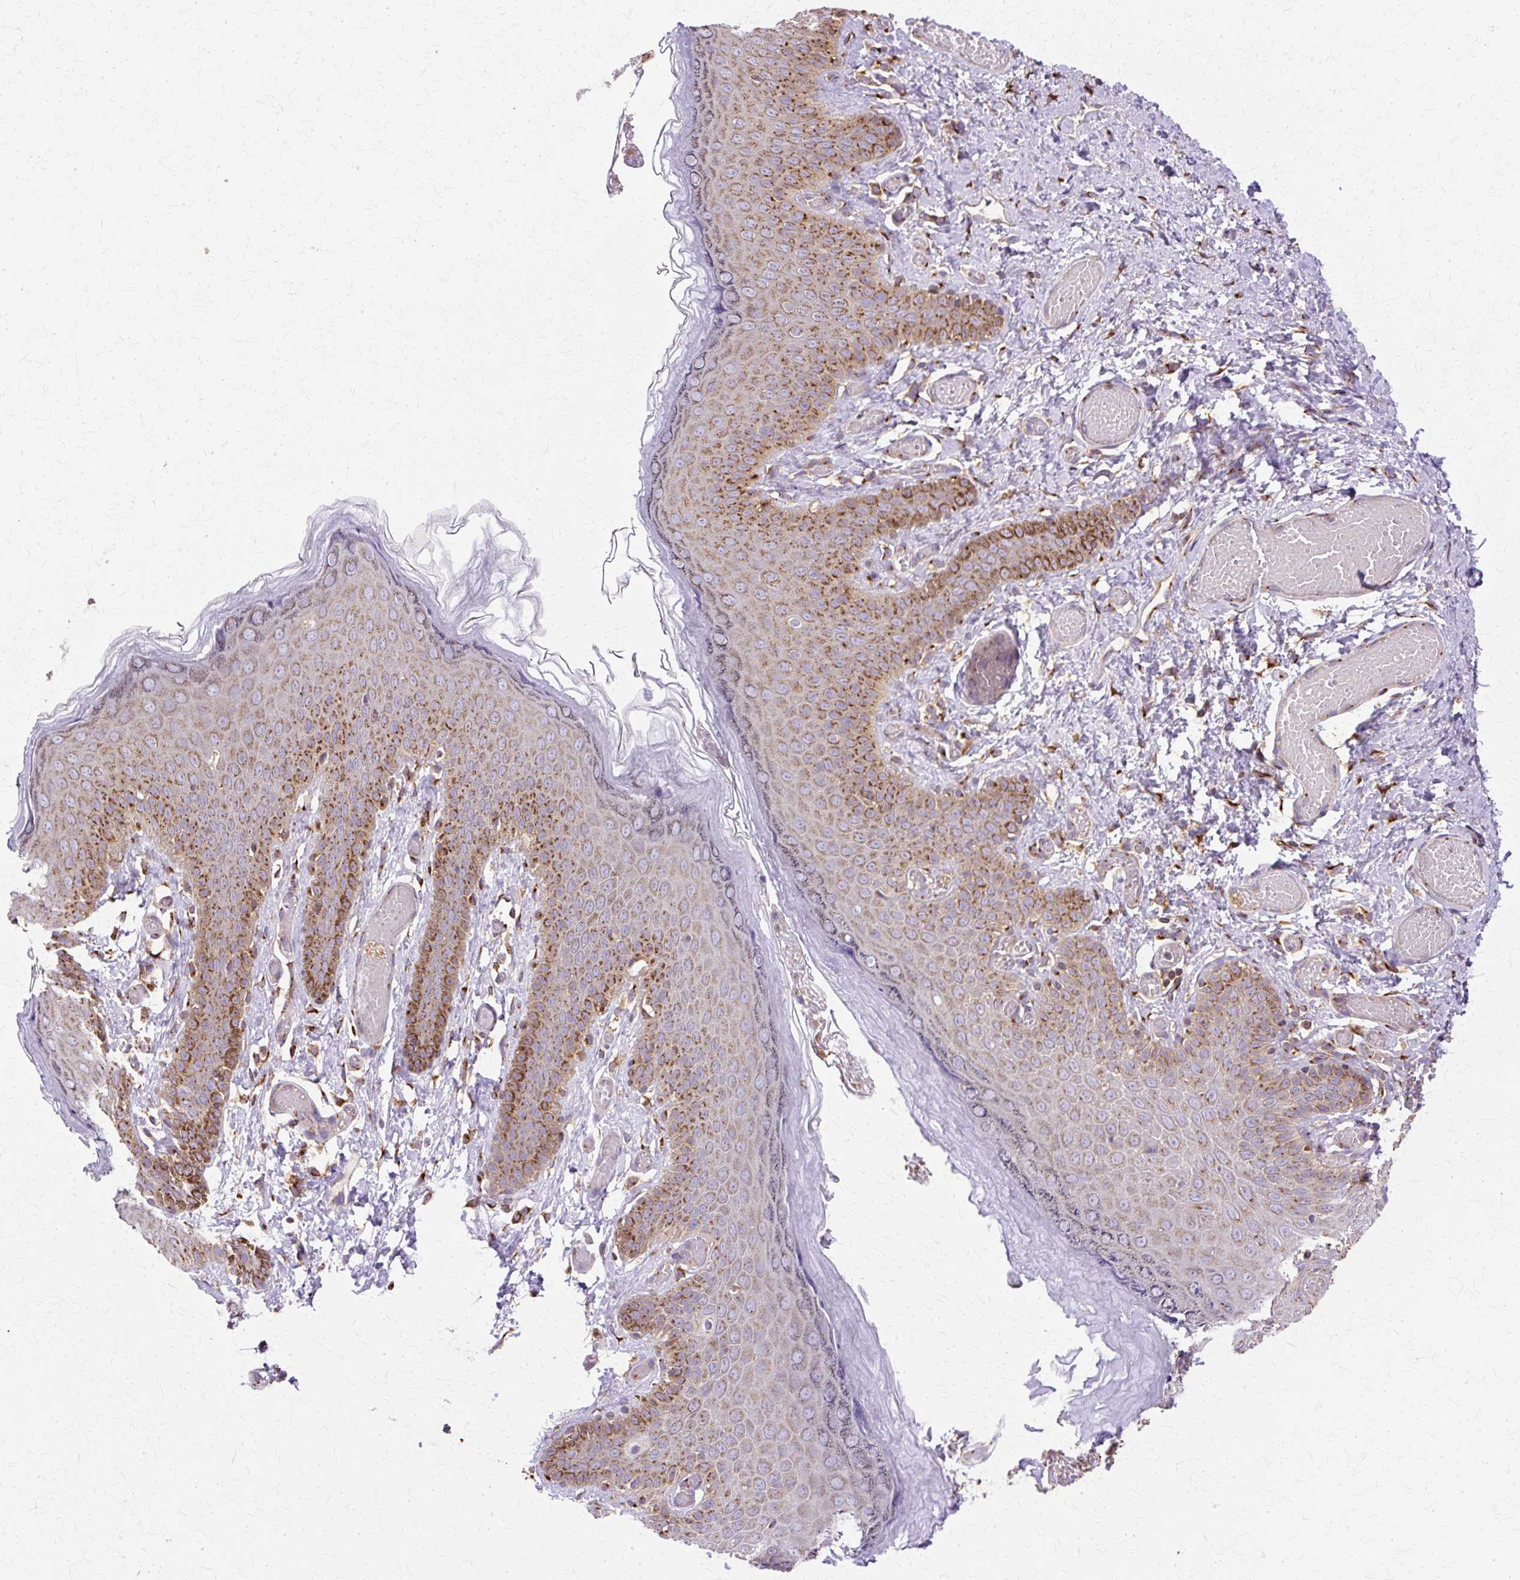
{"staining": {"intensity": "moderate", "quantity": "25%-75%", "location": "cytoplasmic/membranous"}, "tissue": "skin", "cell_type": "Epidermal cells", "image_type": "normal", "snomed": [{"axis": "morphology", "description": "Normal tissue, NOS"}, {"axis": "topography", "description": "Anal"}], "caption": "Skin stained for a protein displays moderate cytoplasmic/membranous positivity in epidermal cells.", "gene": "COPB1", "patient": {"sex": "female", "age": 40}}